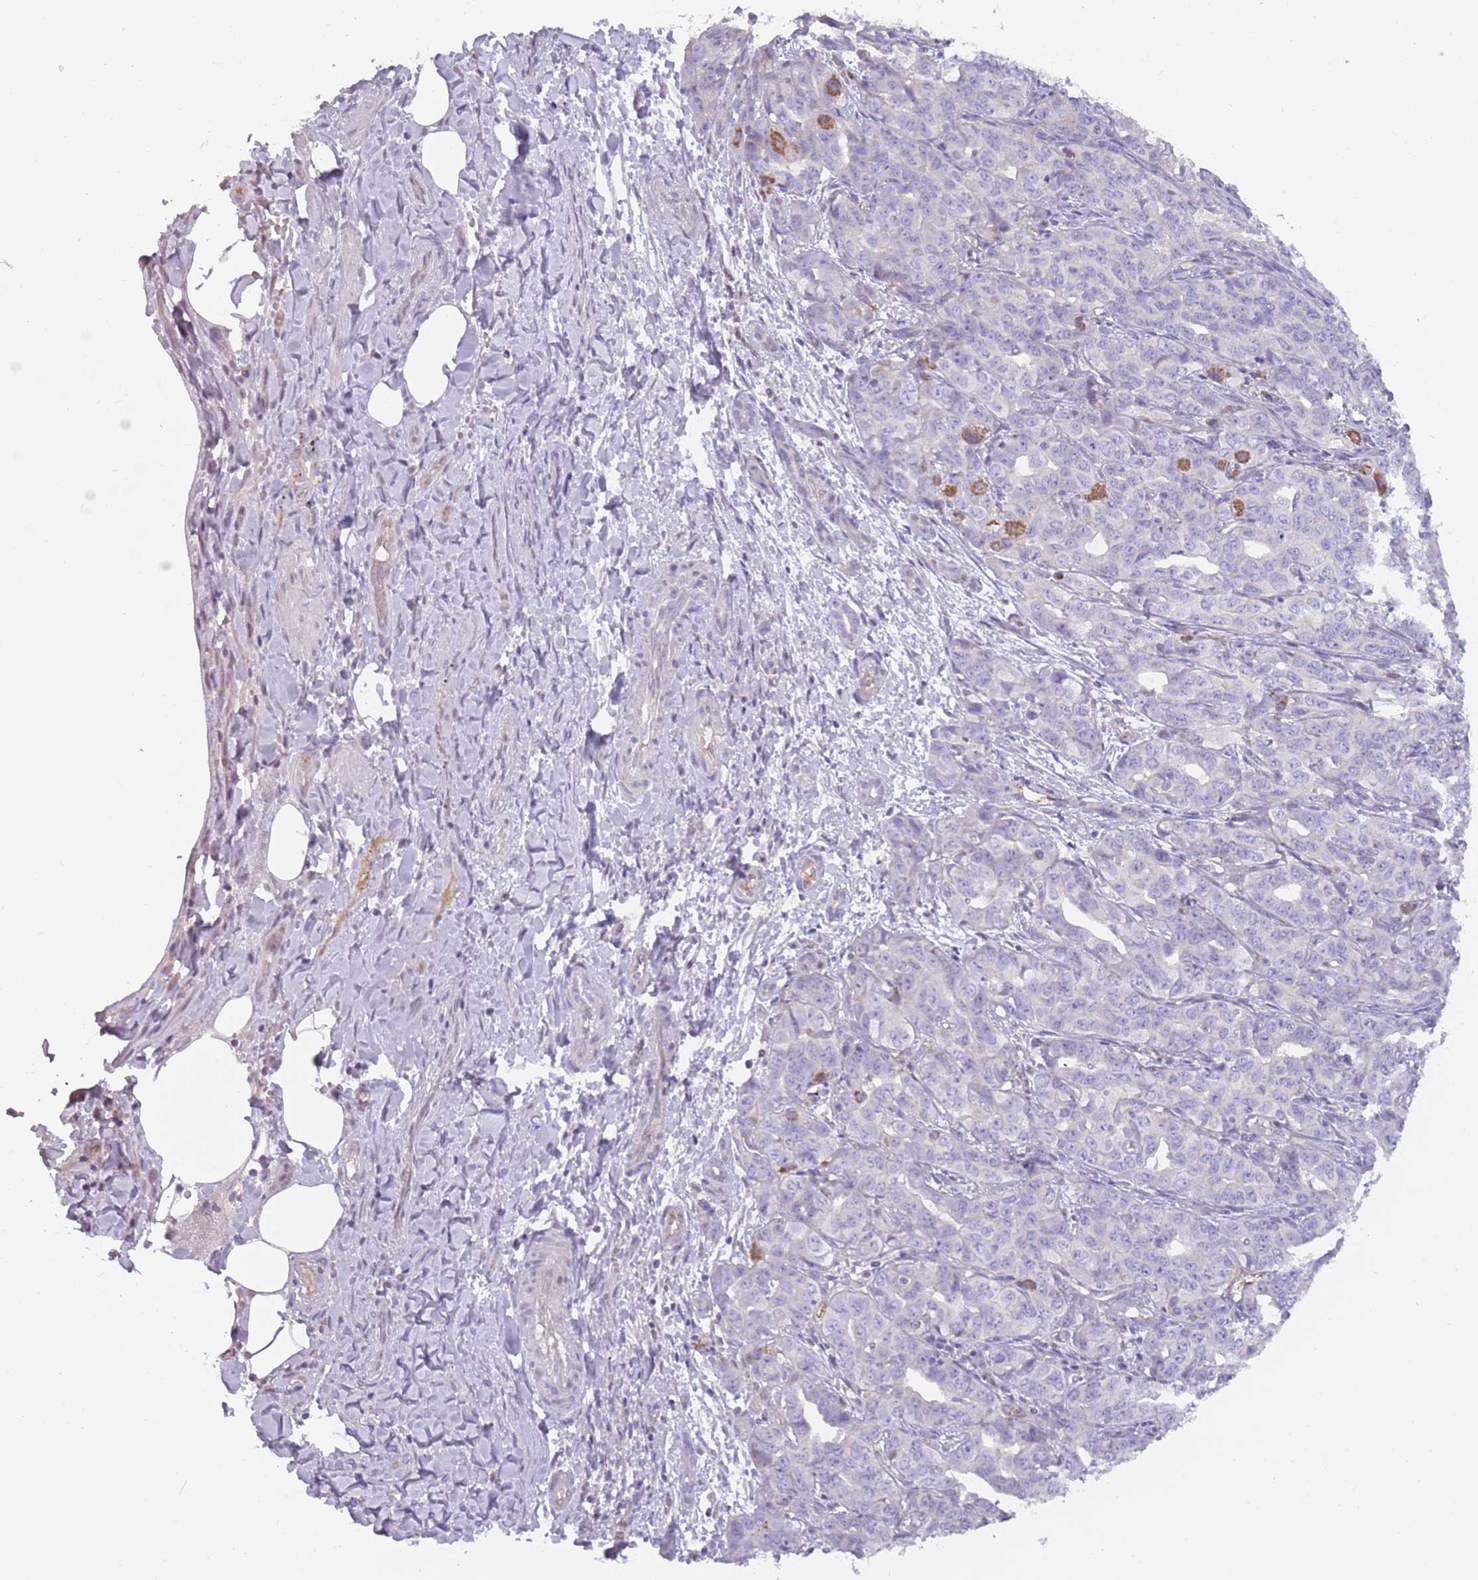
{"staining": {"intensity": "negative", "quantity": "none", "location": "none"}, "tissue": "liver cancer", "cell_type": "Tumor cells", "image_type": "cancer", "snomed": [{"axis": "morphology", "description": "Cholangiocarcinoma"}, {"axis": "topography", "description": "Liver"}], "caption": "Protein analysis of liver cancer displays no significant staining in tumor cells. The staining is performed using DAB (3,3'-diaminobenzidine) brown chromogen with nuclei counter-stained in using hematoxylin.", "gene": "DDX4", "patient": {"sex": "male", "age": 59}}